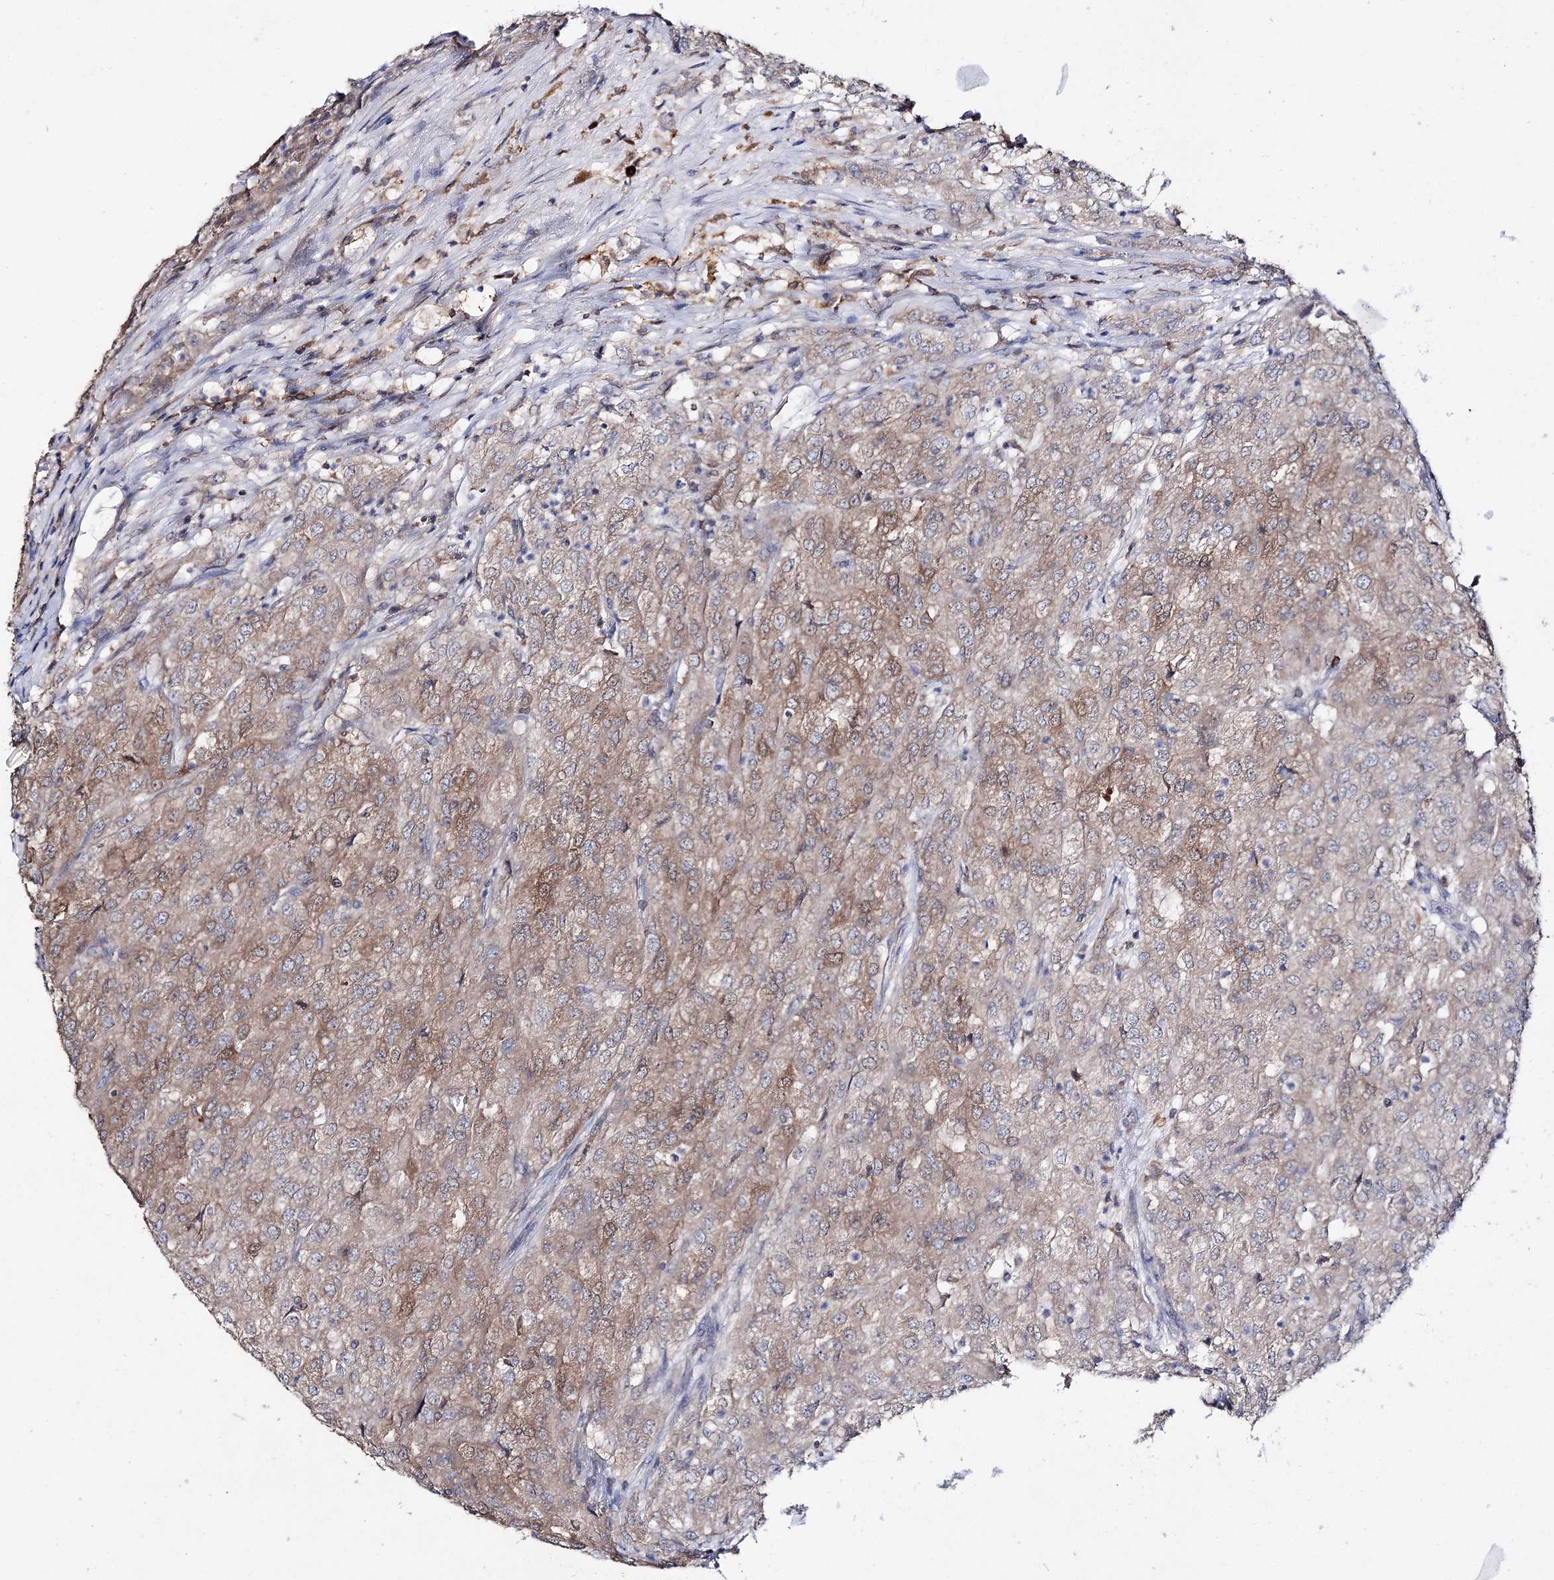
{"staining": {"intensity": "moderate", "quantity": ">75%", "location": "cytoplasmic/membranous,nuclear"}, "tissue": "renal cancer", "cell_type": "Tumor cells", "image_type": "cancer", "snomed": [{"axis": "morphology", "description": "Adenocarcinoma, NOS"}, {"axis": "topography", "description": "Kidney"}], "caption": "This histopathology image demonstrates IHC staining of human renal cancer (adenocarcinoma), with medium moderate cytoplasmic/membranous and nuclear positivity in about >75% of tumor cells.", "gene": "PTER", "patient": {"sex": "female", "age": 54}}